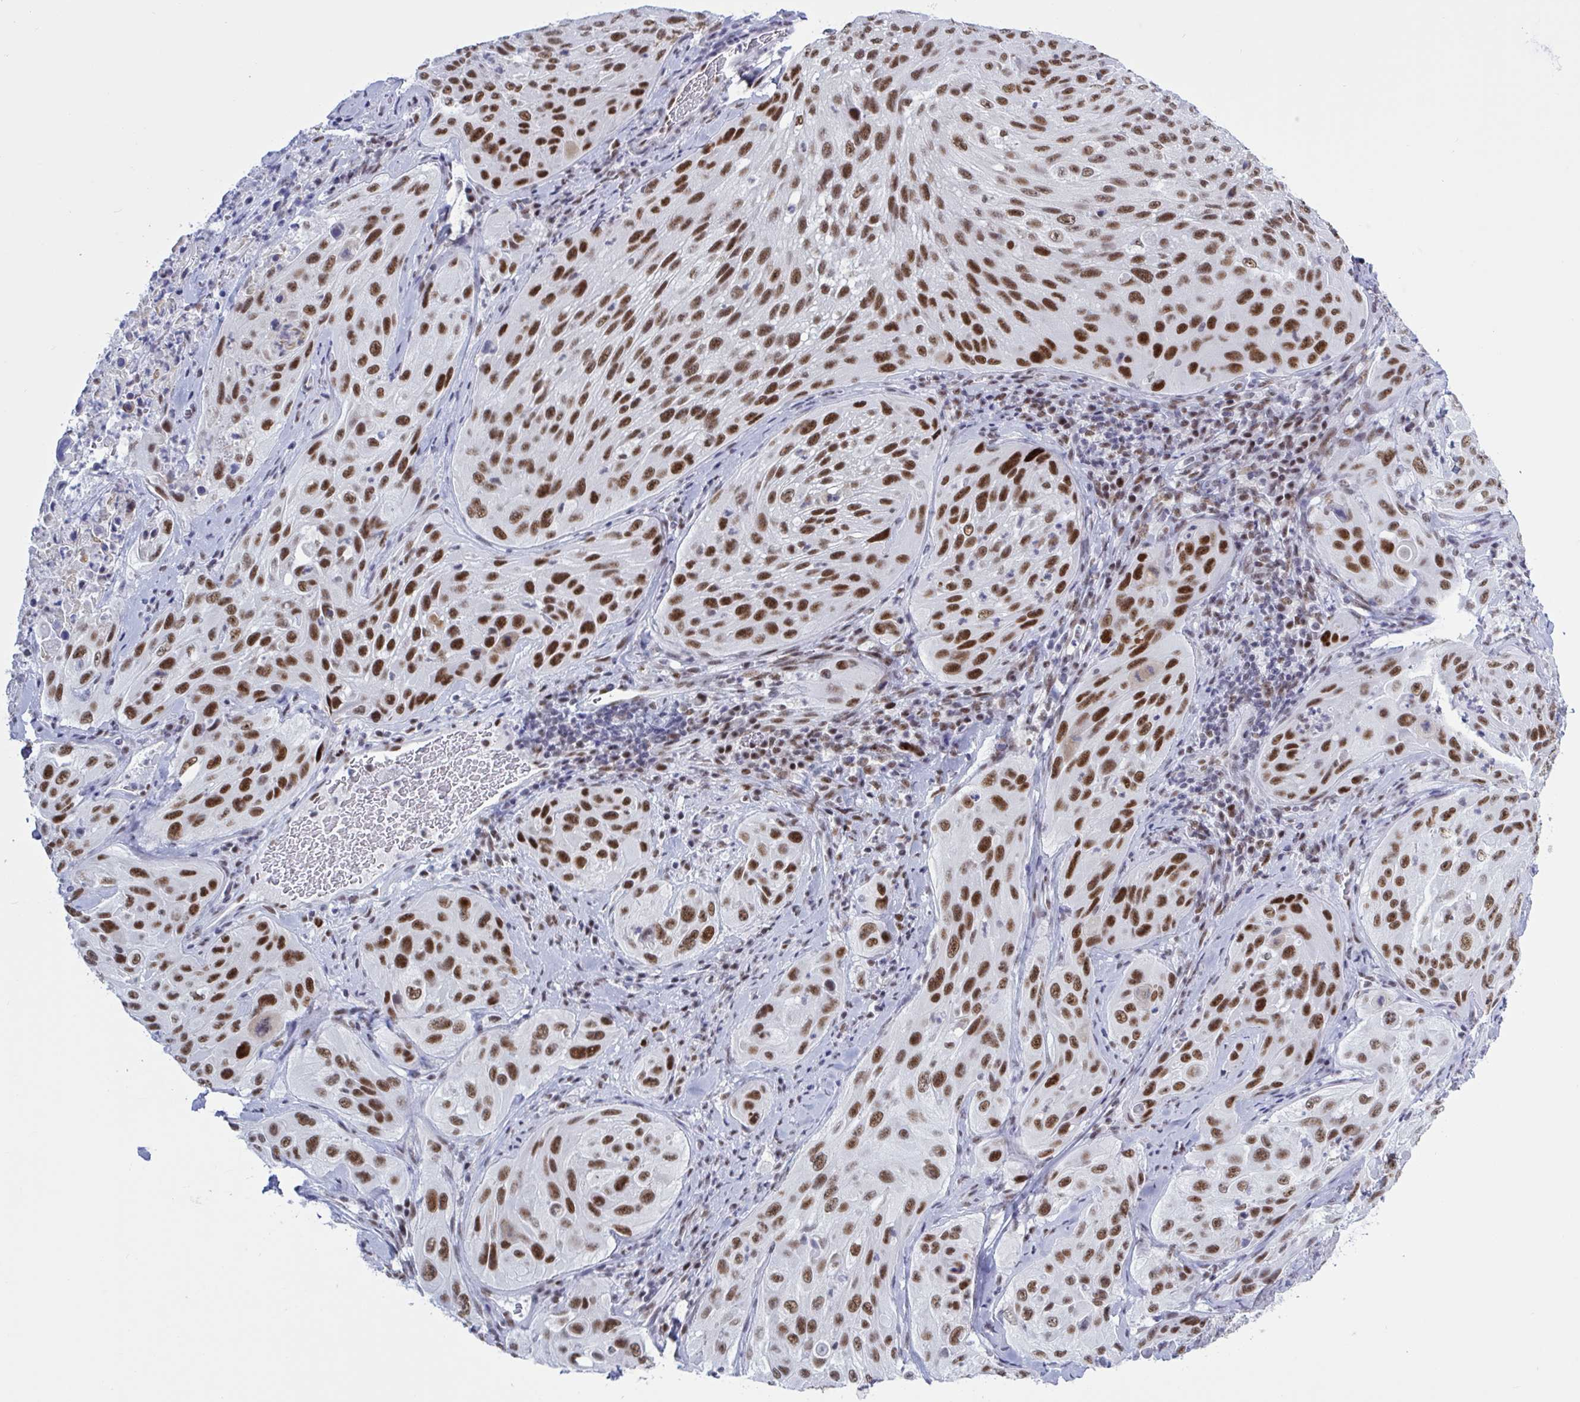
{"staining": {"intensity": "strong", "quantity": ">75%", "location": "nuclear"}, "tissue": "cervical cancer", "cell_type": "Tumor cells", "image_type": "cancer", "snomed": [{"axis": "morphology", "description": "Squamous cell carcinoma, NOS"}, {"axis": "topography", "description": "Cervix"}], "caption": "Cervical cancer (squamous cell carcinoma) stained for a protein demonstrates strong nuclear positivity in tumor cells.", "gene": "PPP1R10", "patient": {"sex": "female", "age": 42}}